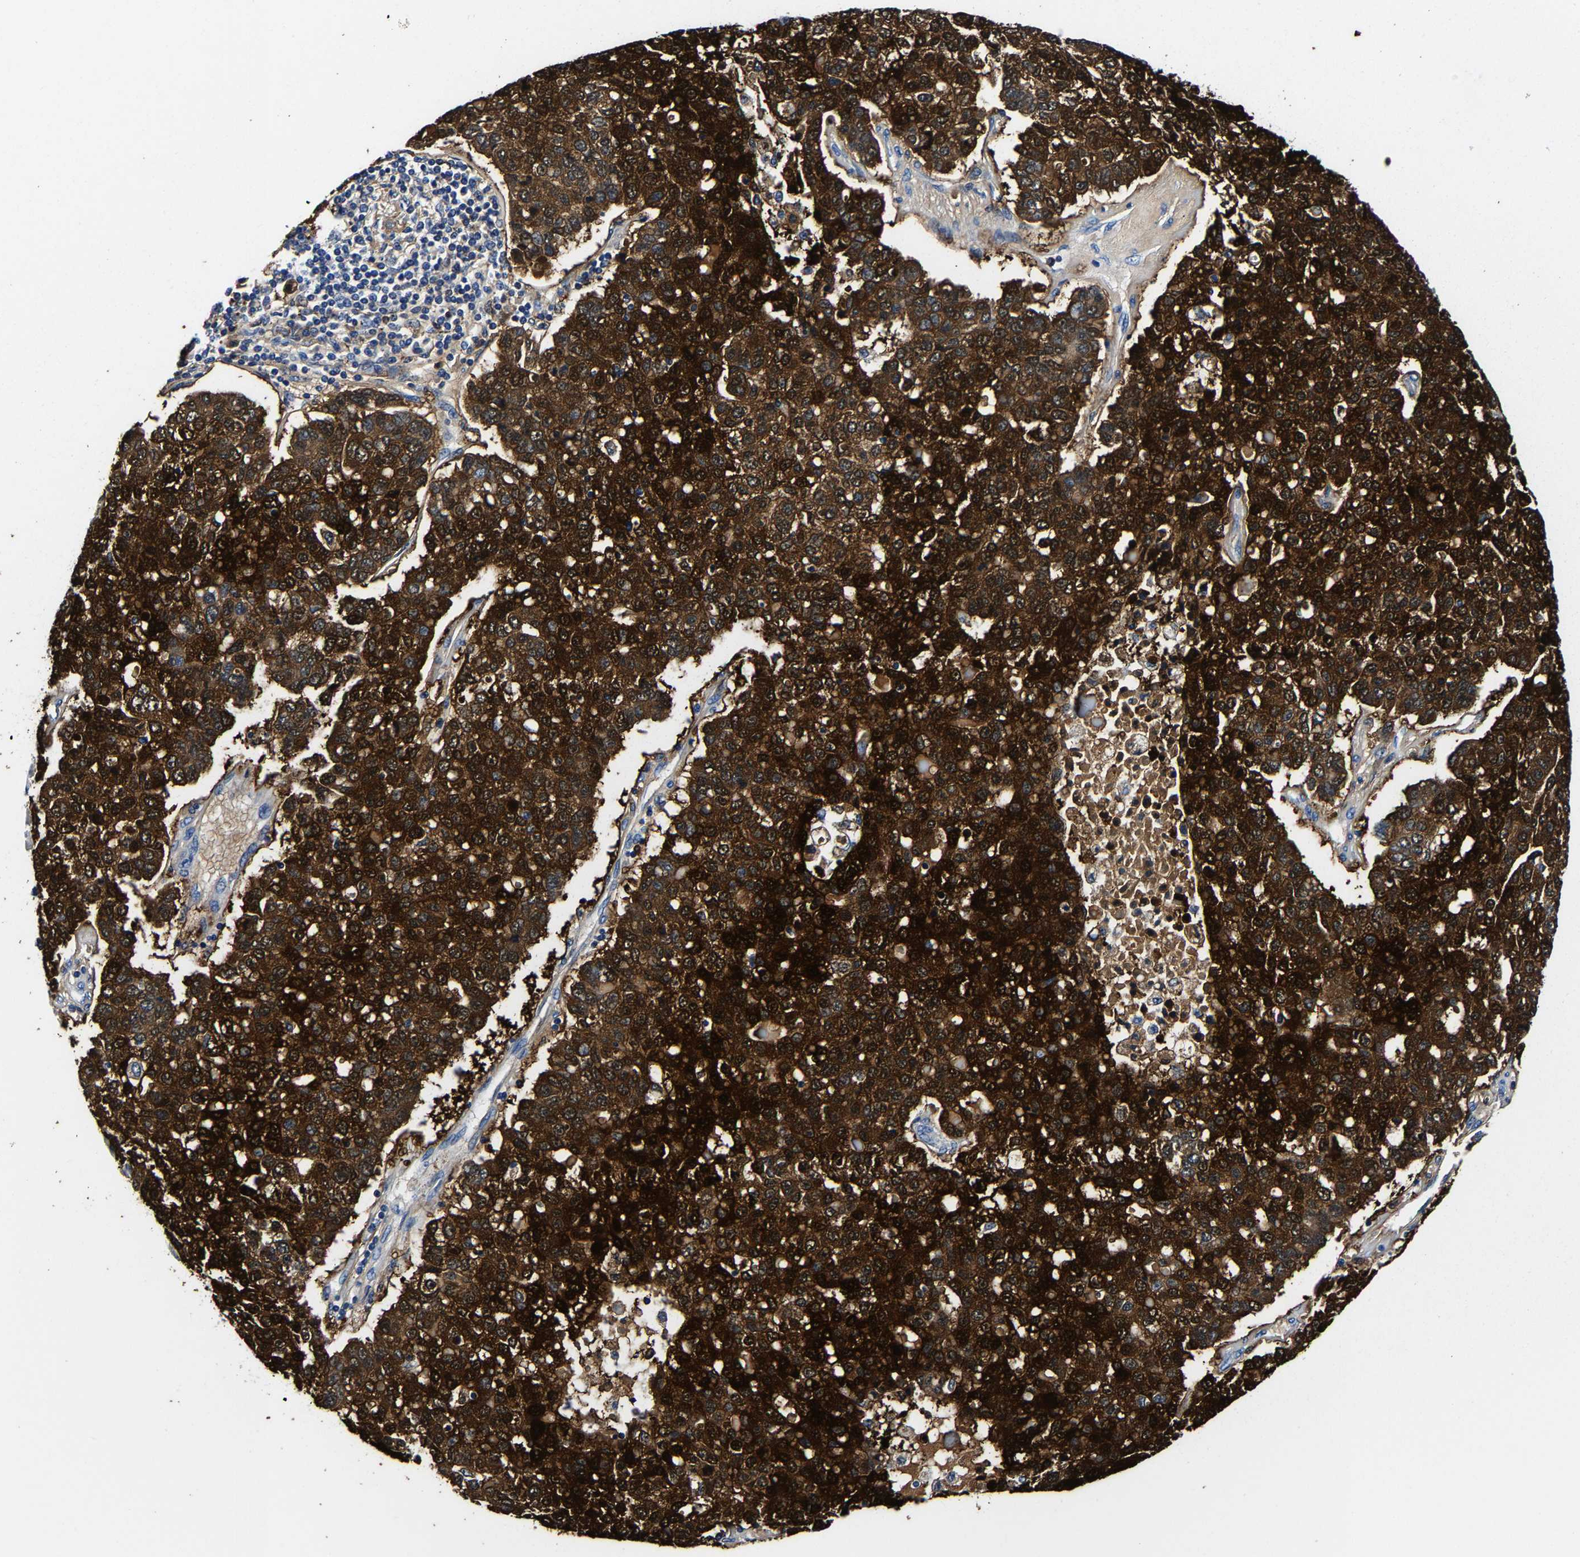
{"staining": {"intensity": "strong", "quantity": ">75%", "location": "cytoplasmic/membranous"}, "tissue": "pancreatic cancer", "cell_type": "Tumor cells", "image_type": "cancer", "snomed": [{"axis": "morphology", "description": "Adenocarcinoma, NOS"}, {"axis": "topography", "description": "Pancreas"}], "caption": "A high amount of strong cytoplasmic/membranous expression is seen in about >75% of tumor cells in pancreatic cancer tissue. The staining was performed using DAB to visualize the protein expression in brown, while the nuclei were stained in blue with hematoxylin (Magnification: 20x).", "gene": "PSPH", "patient": {"sex": "female", "age": 61}}